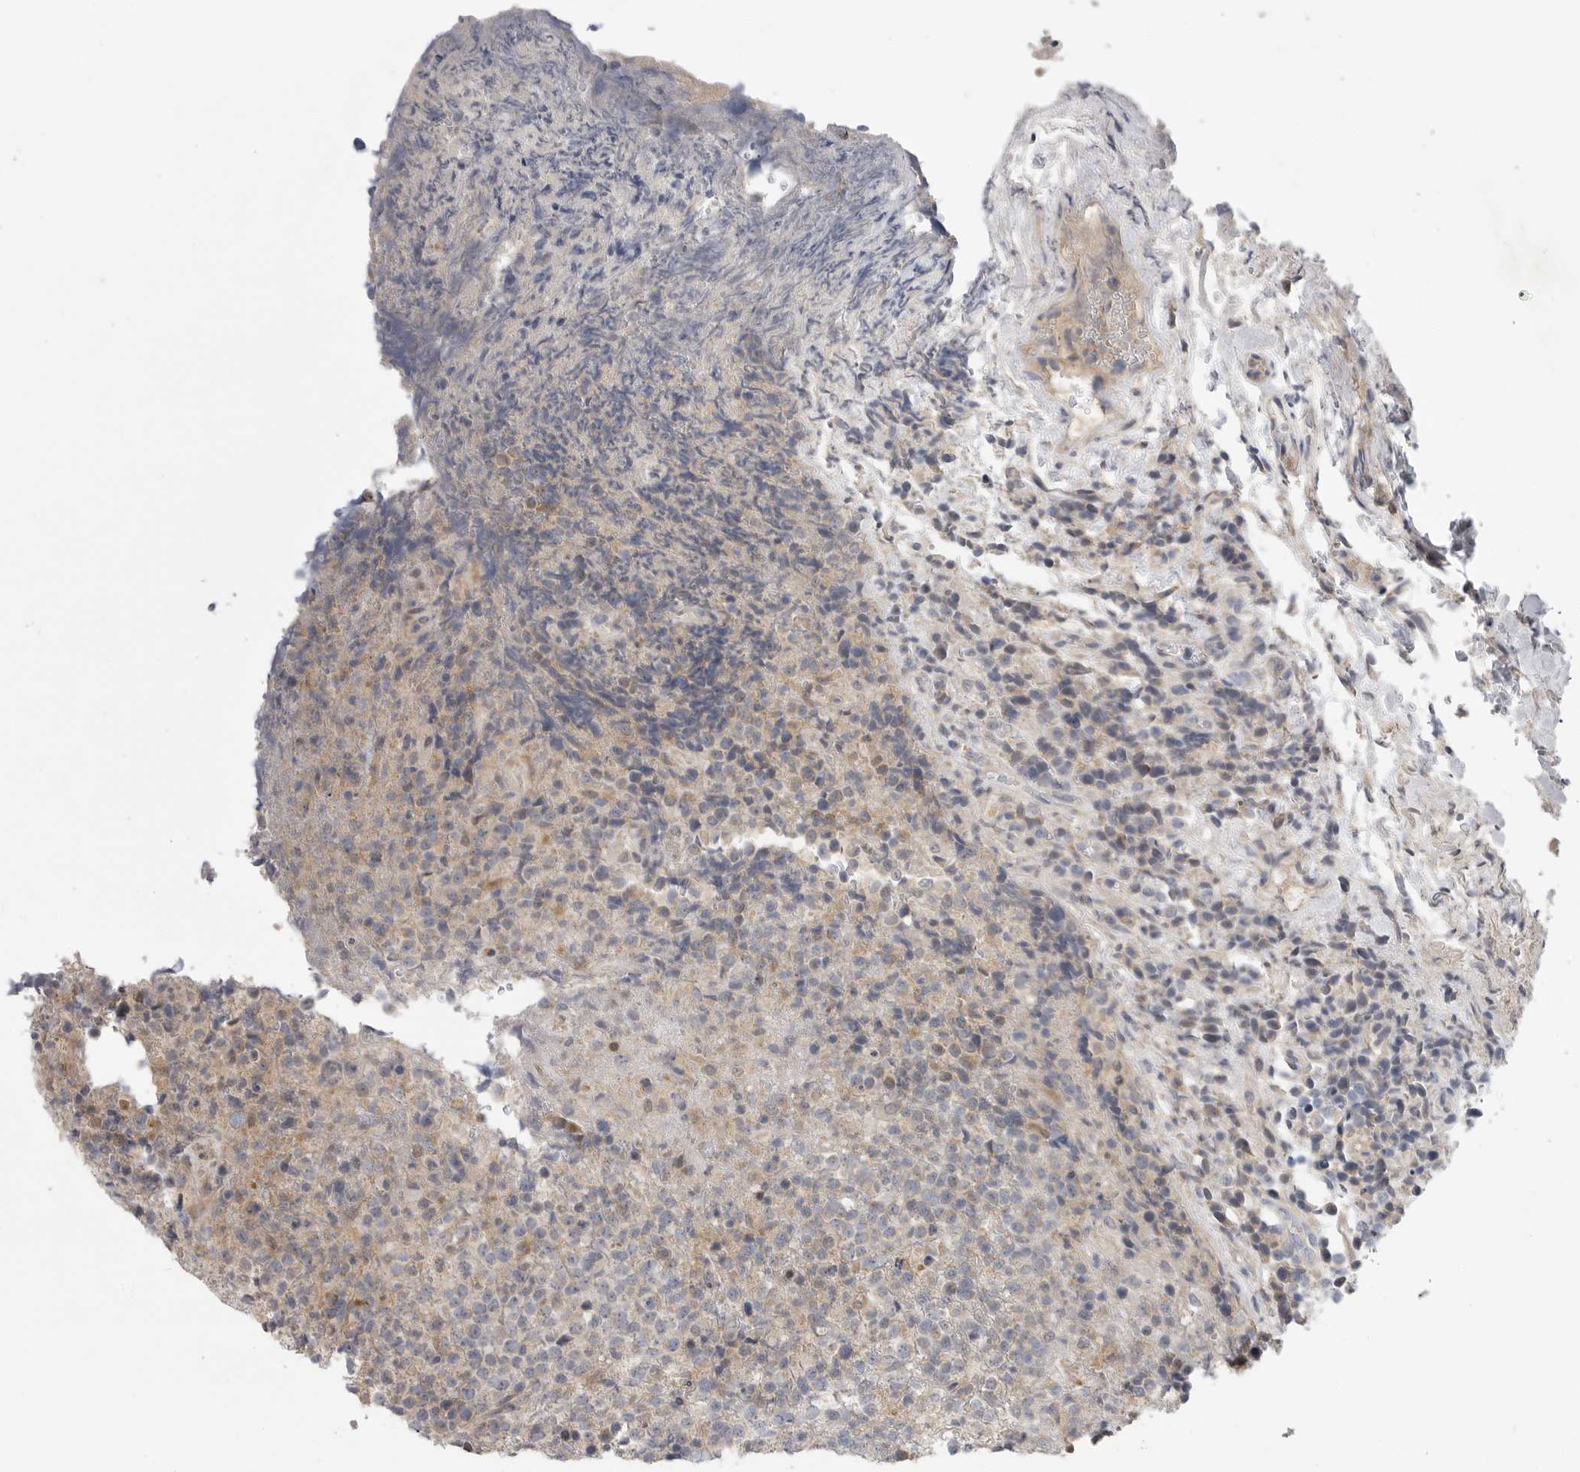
{"staining": {"intensity": "weak", "quantity": "<25%", "location": "cytoplasmic/membranous"}, "tissue": "lymphoma", "cell_type": "Tumor cells", "image_type": "cancer", "snomed": [{"axis": "morphology", "description": "Malignant lymphoma, non-Hodgkin's type, High grade"}, {"axis": "topography", "description": "Lymph node"}], "caption": "Tumor cells are negative for brown protein staining in malignant lymphoma, non-Hodgkin's type (high-grade). Brightfield microscopy of immunohistochemistry (IHC) stained with DAB (brown) and hematoxylin (blue), captured at high magnification.", "gene": "FBXO43", "patient": {"sex": "male", "age": 13}}